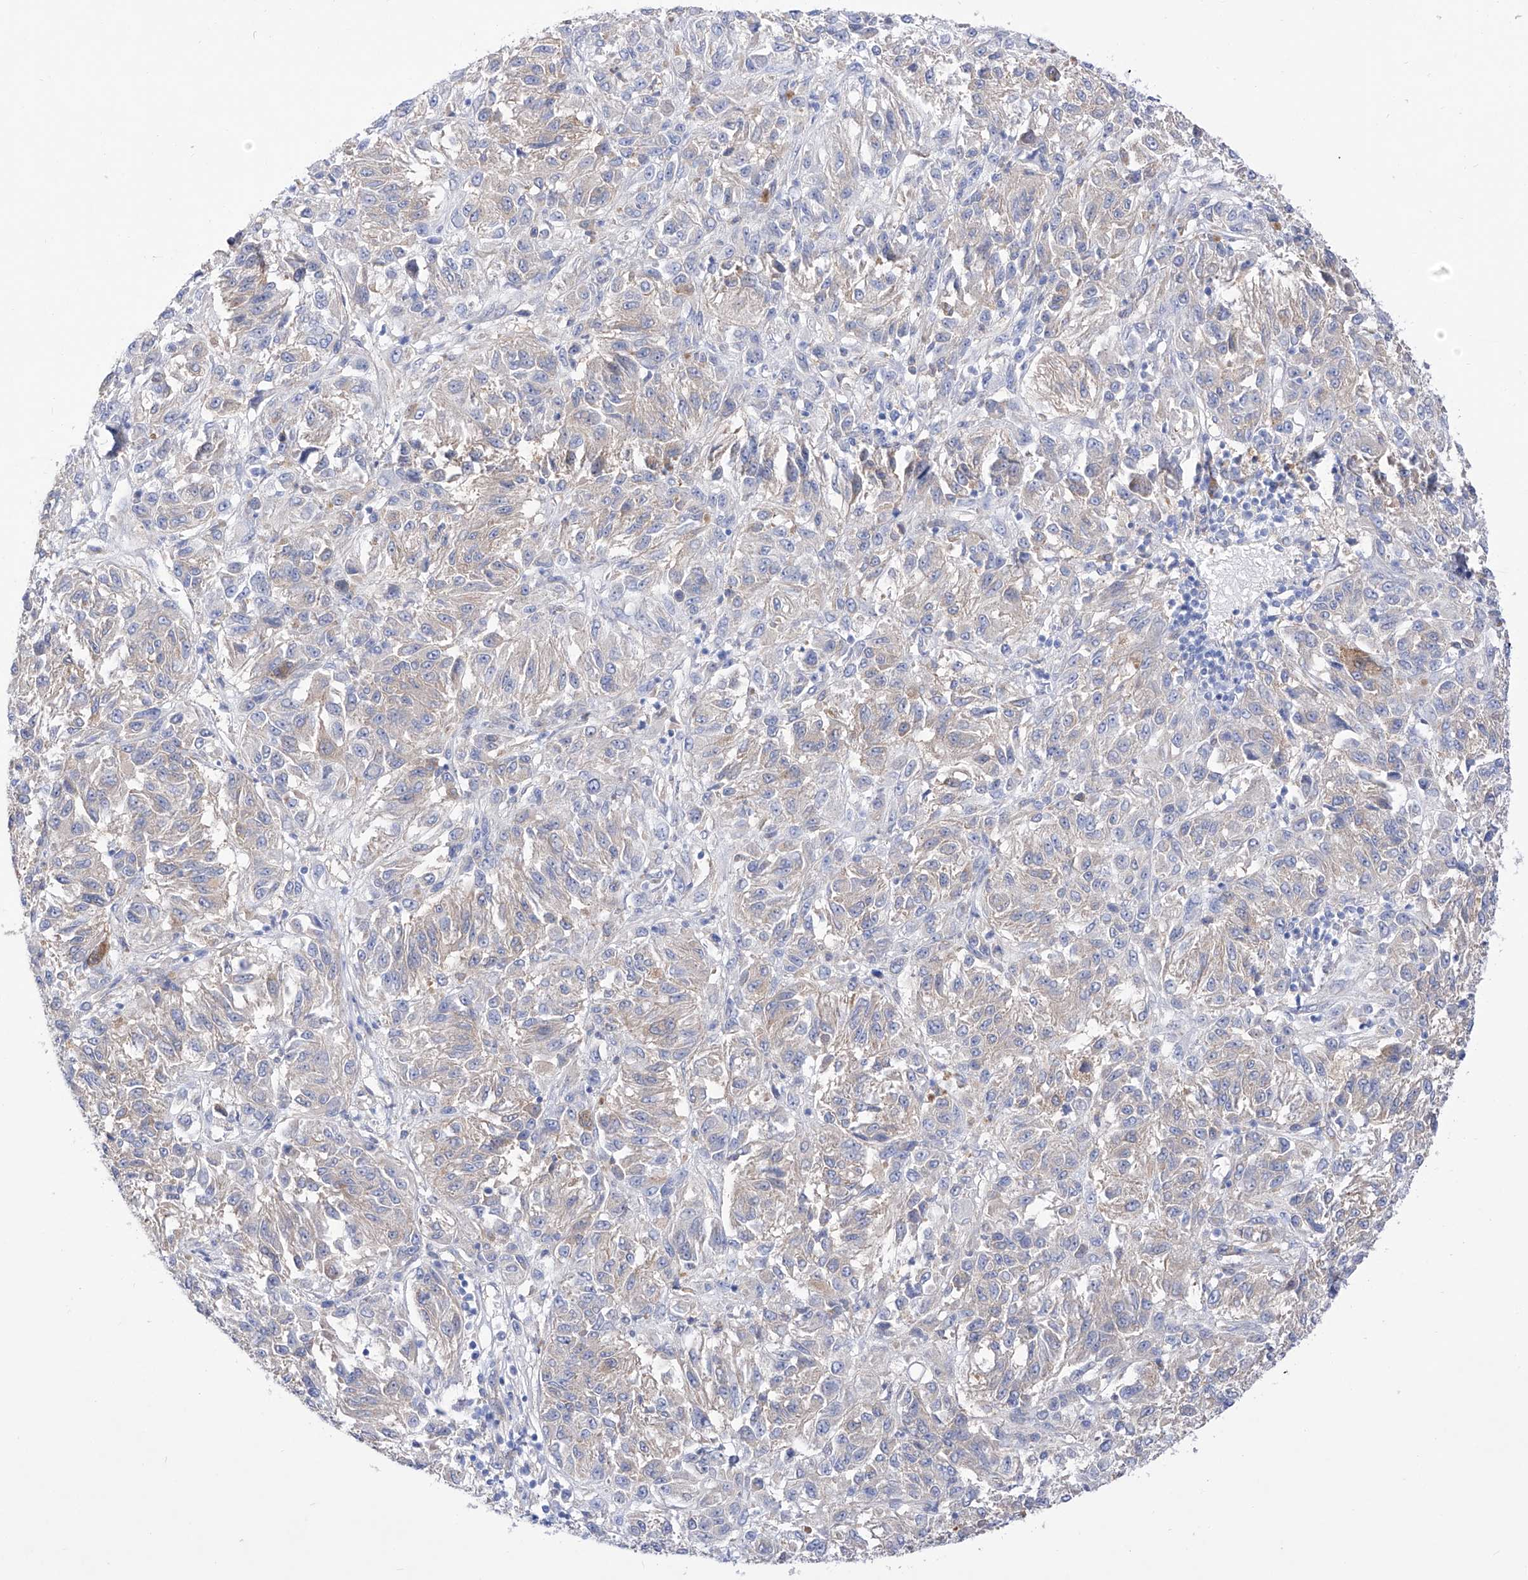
{"staining": {"intensity": "negative", "quantity": "none", "location": "none"}, "tissue": "melanoma", "cell_type": "Tumor cells", "image_type": "cancer", "snomed": [{"axis": "morphology", "description": "Malignant melanoma, Metastatic site"}, {"axis": "topography", "description": "Lung"}], "caption": "DAB (3,3'-diaminobenzidine) immunohistochemical staining of human malignant melanoma (metastatic site) shows no significant staining in tumor cells.", "gene": "ZNF653", "patient": {"sex": "male", "age": 64}}